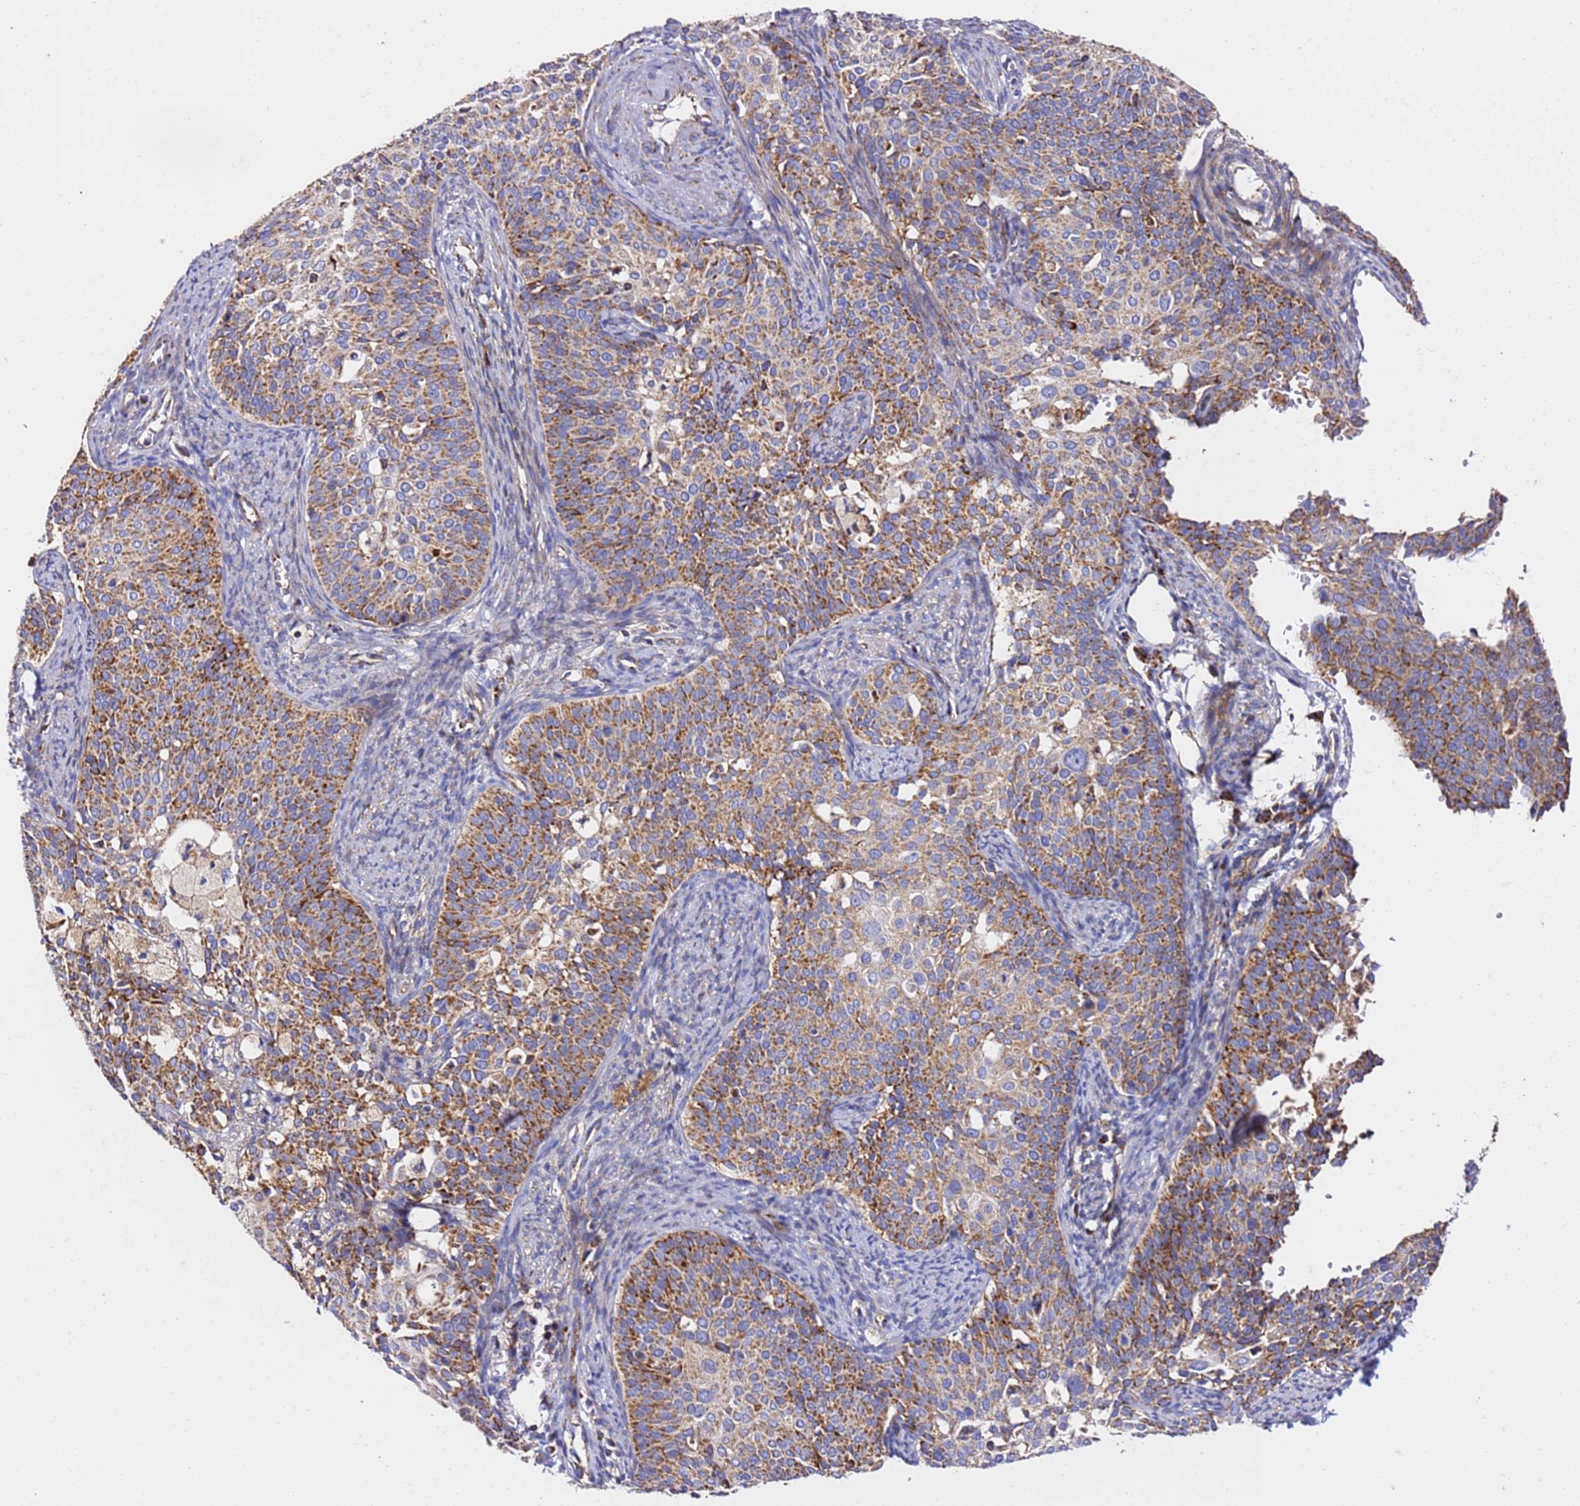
{"staining": {"intensity": "moderate", "quantity": ">75%", "location": "cytoplasmic/membranous"}, "tissue": "cervical cancer", "cell_type": "Tumor cells", "image_type": "cancer", "snomed": [{"axis": "morphology", "description": "Squamous cell carcinoma, NOS"}, {"axis": "topography", "description": "Cervix"}], "caption": "Moderate cytoplasmic/membranous staining is appreciated in approximately >75% of tumor cells in cervical cancer (squamous cell carcinoma).", "gene": "NDUFA3", "patient": {"sex": "female", "age": 44}}